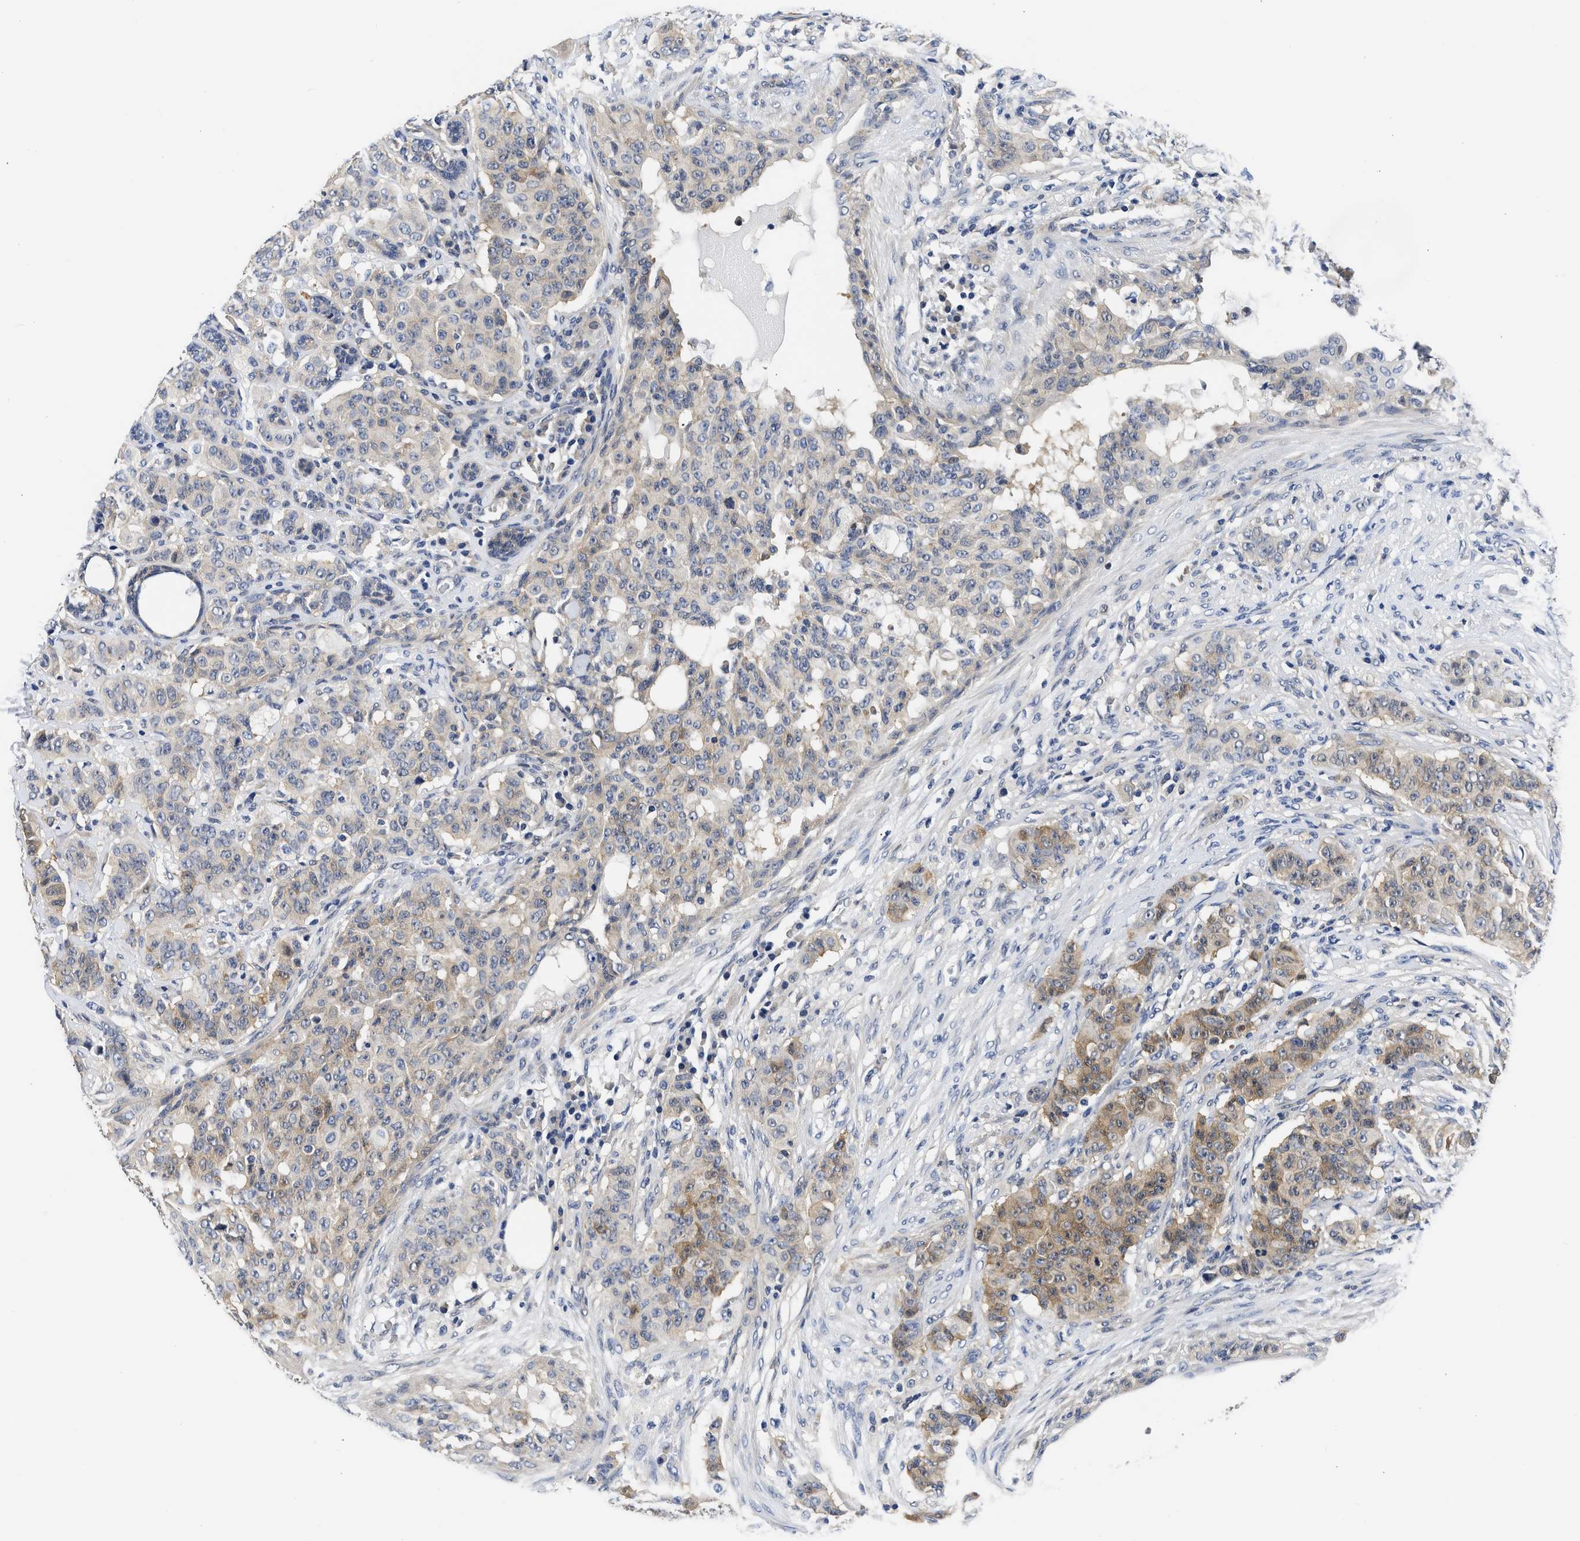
{"staining": {"intensity": "moderate", "quantity": "<25%", "location": "cytoplasmic/membranous"}, "tissue": "breast cancer", "cell_type": "Tumor cells", "image_type": "cancer", "snomed": [{"axis": "morphology", "description": "Normal tissue, NOS"}, {"axis": "morphology", "description": "Duct carcinoma"}, {"axis": "topography", "description": "Breast"}], "caption": "IHC of breast cancer exhibits low levels of moderate cytoplasmic/membranous staining in about <25% of tumor cells. (Stains: DAB in brown, nuclei in blue, Microscopy: brightfield microscopy at high magnification).", "gene": "XPO5", "patient": {"sex": "female", "age": 40}}